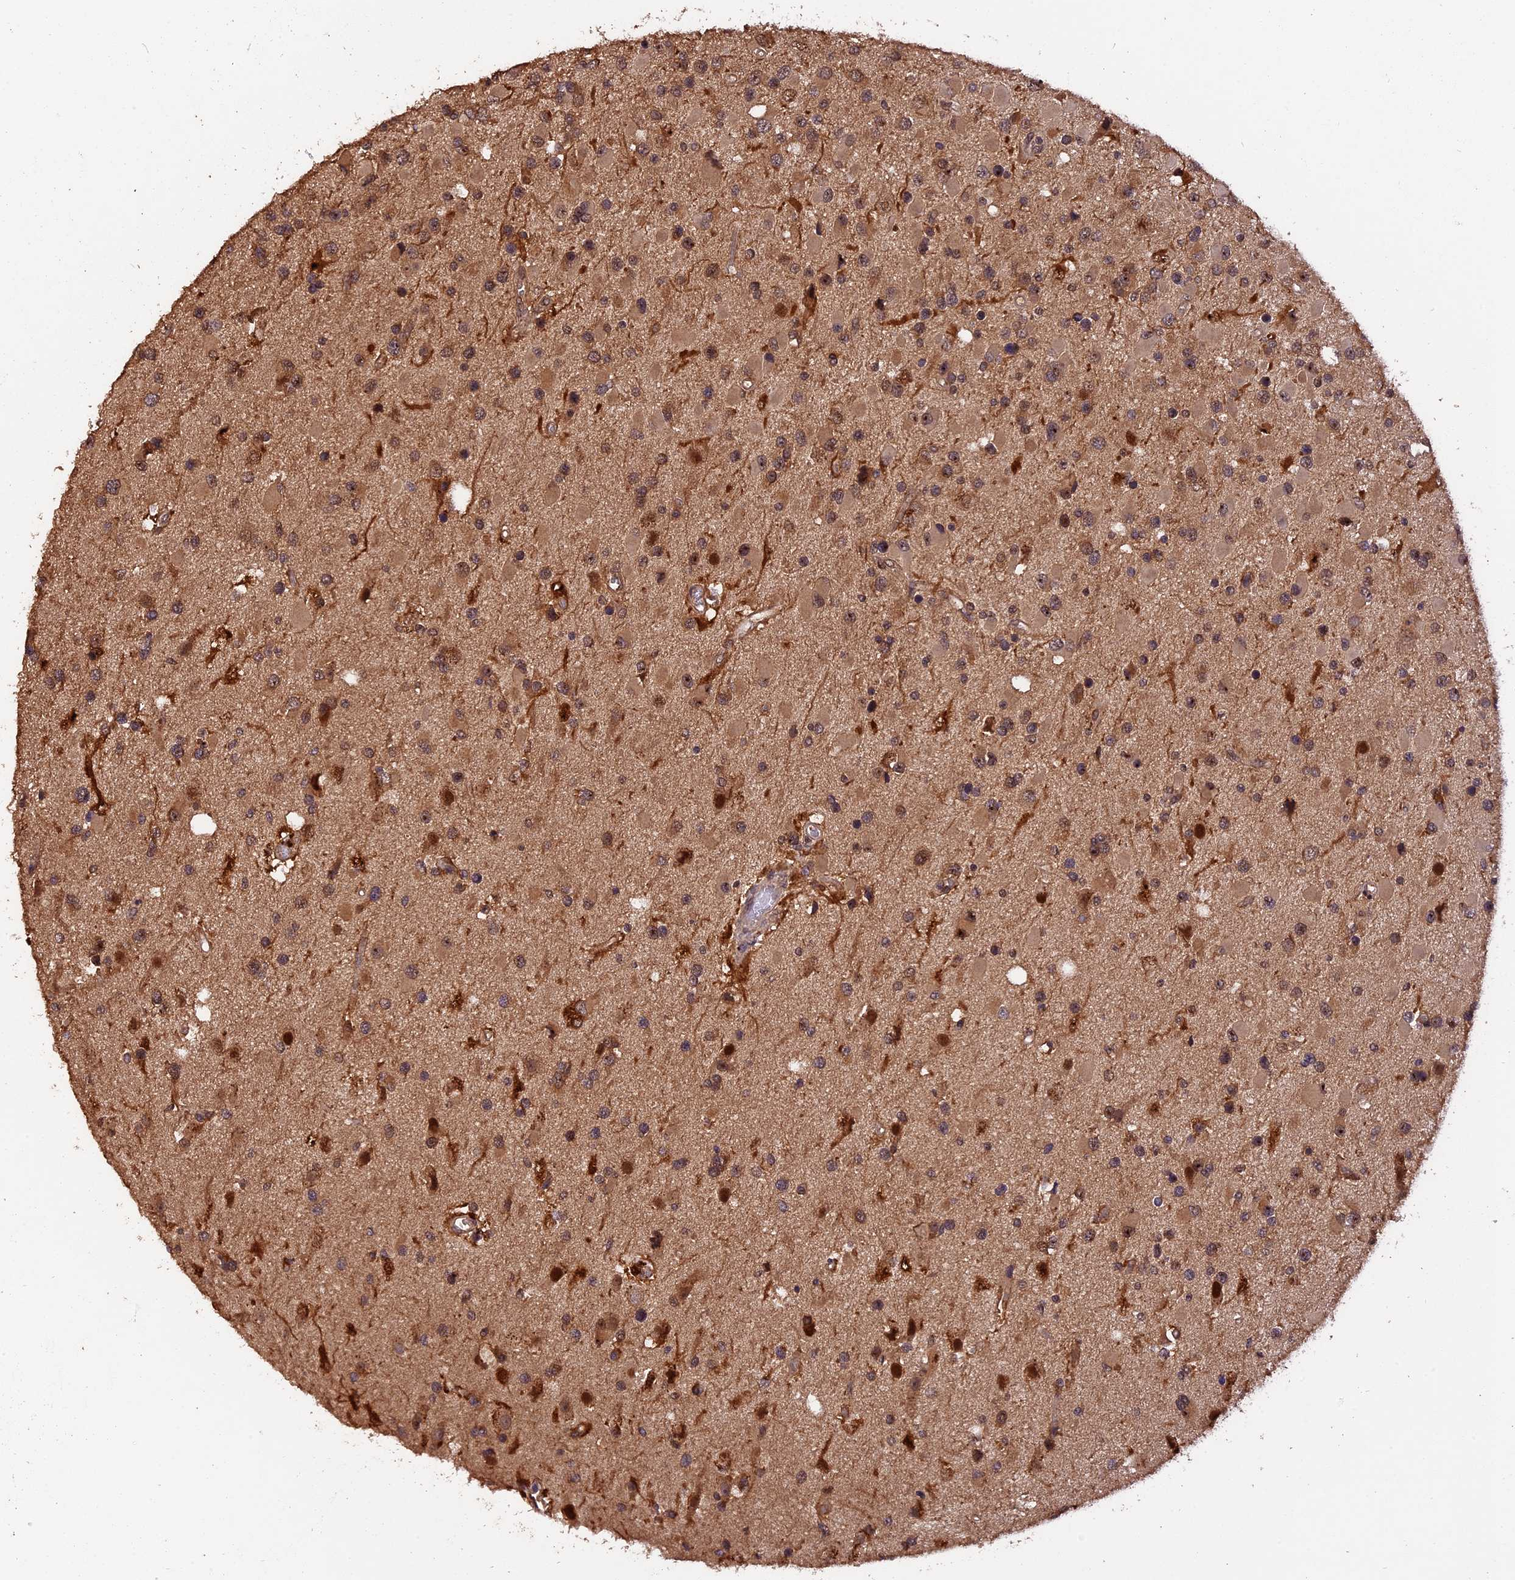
{"staining": {"intensity": "moderate", "quantity": "25%-75%", "location": "cytoplasmic/membranous,nuclear"}, "tissue": "glioma", "cell_type": "Tumor cells", "image_type": "cancer", "snomed": [{"axis": "morphology", "description": "Glioma, malignant, High grade"}, {"axis": "topography", "description": "Brain"}], "caption": "A micrograph showing moderate cytoplasmic/membranous and nuclear positivity in about 25%-75% of tumor cells in malignant glioma (high-grade), as visualized by brown immunohistochemical staining.", "gene": "TRMT1", "patient": {"sex": "male", "age": 53}}